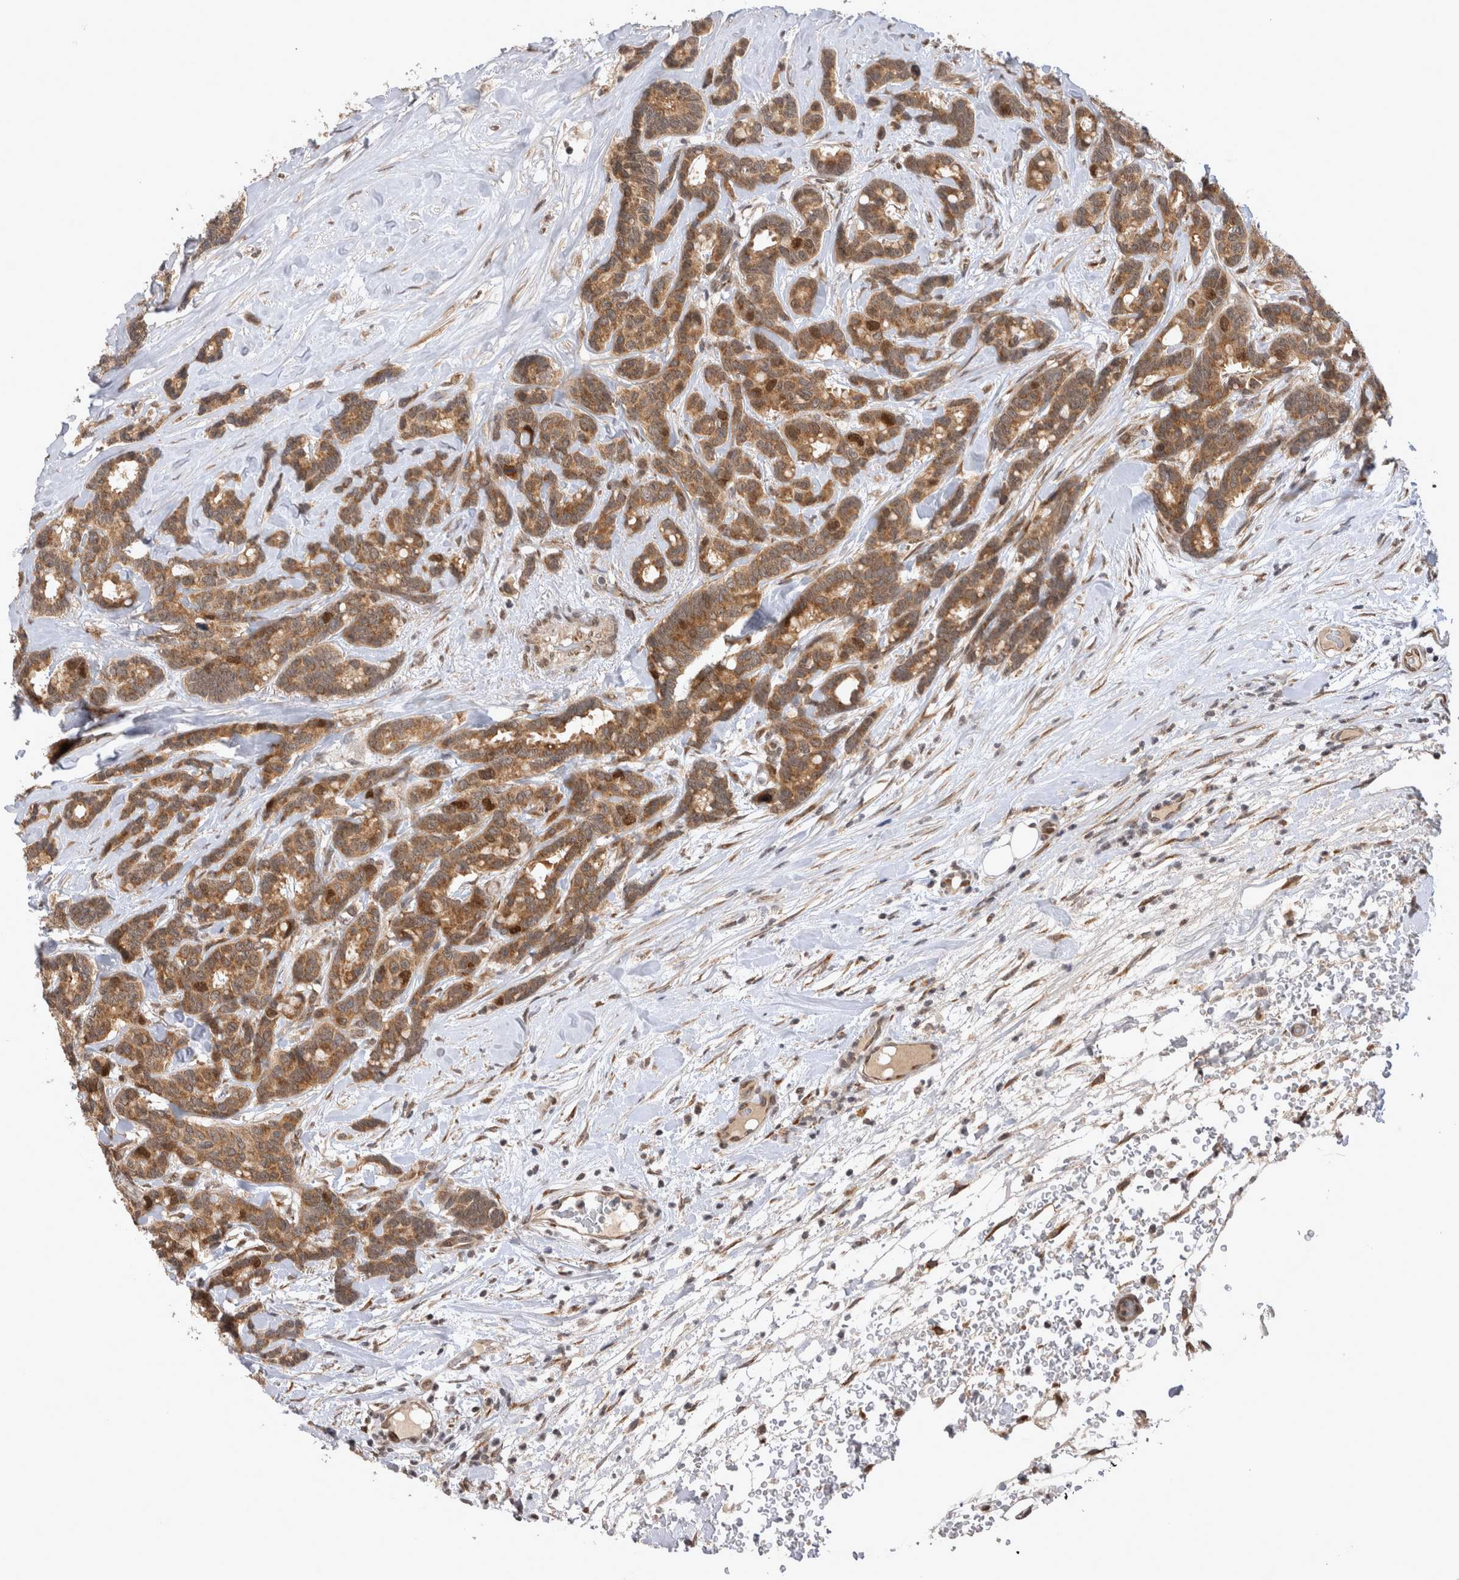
{"staining": {"intensity": "moderate", "quantity": ">75%", "location": "cytoplasmic/membranous,nuclear"}, "tissue": "breast cancer", "cell_type": "Tumor cells", "image_type": "cancer", "snomed": [{"axis": "morphology", "description": "Duct carcinoma"}, {"axis": "topography", "description": "Breast"}], "caption": "Immunohistochemical staining of human breast cancer (infiltrating ductal carcinoma) demonstrates moderate cytoplasmic/membranous and nuclear protein staining in approximately >75% of tumor cells.", "gene": "TMEM65", "patient": {"sex": "female", "age": 87}}